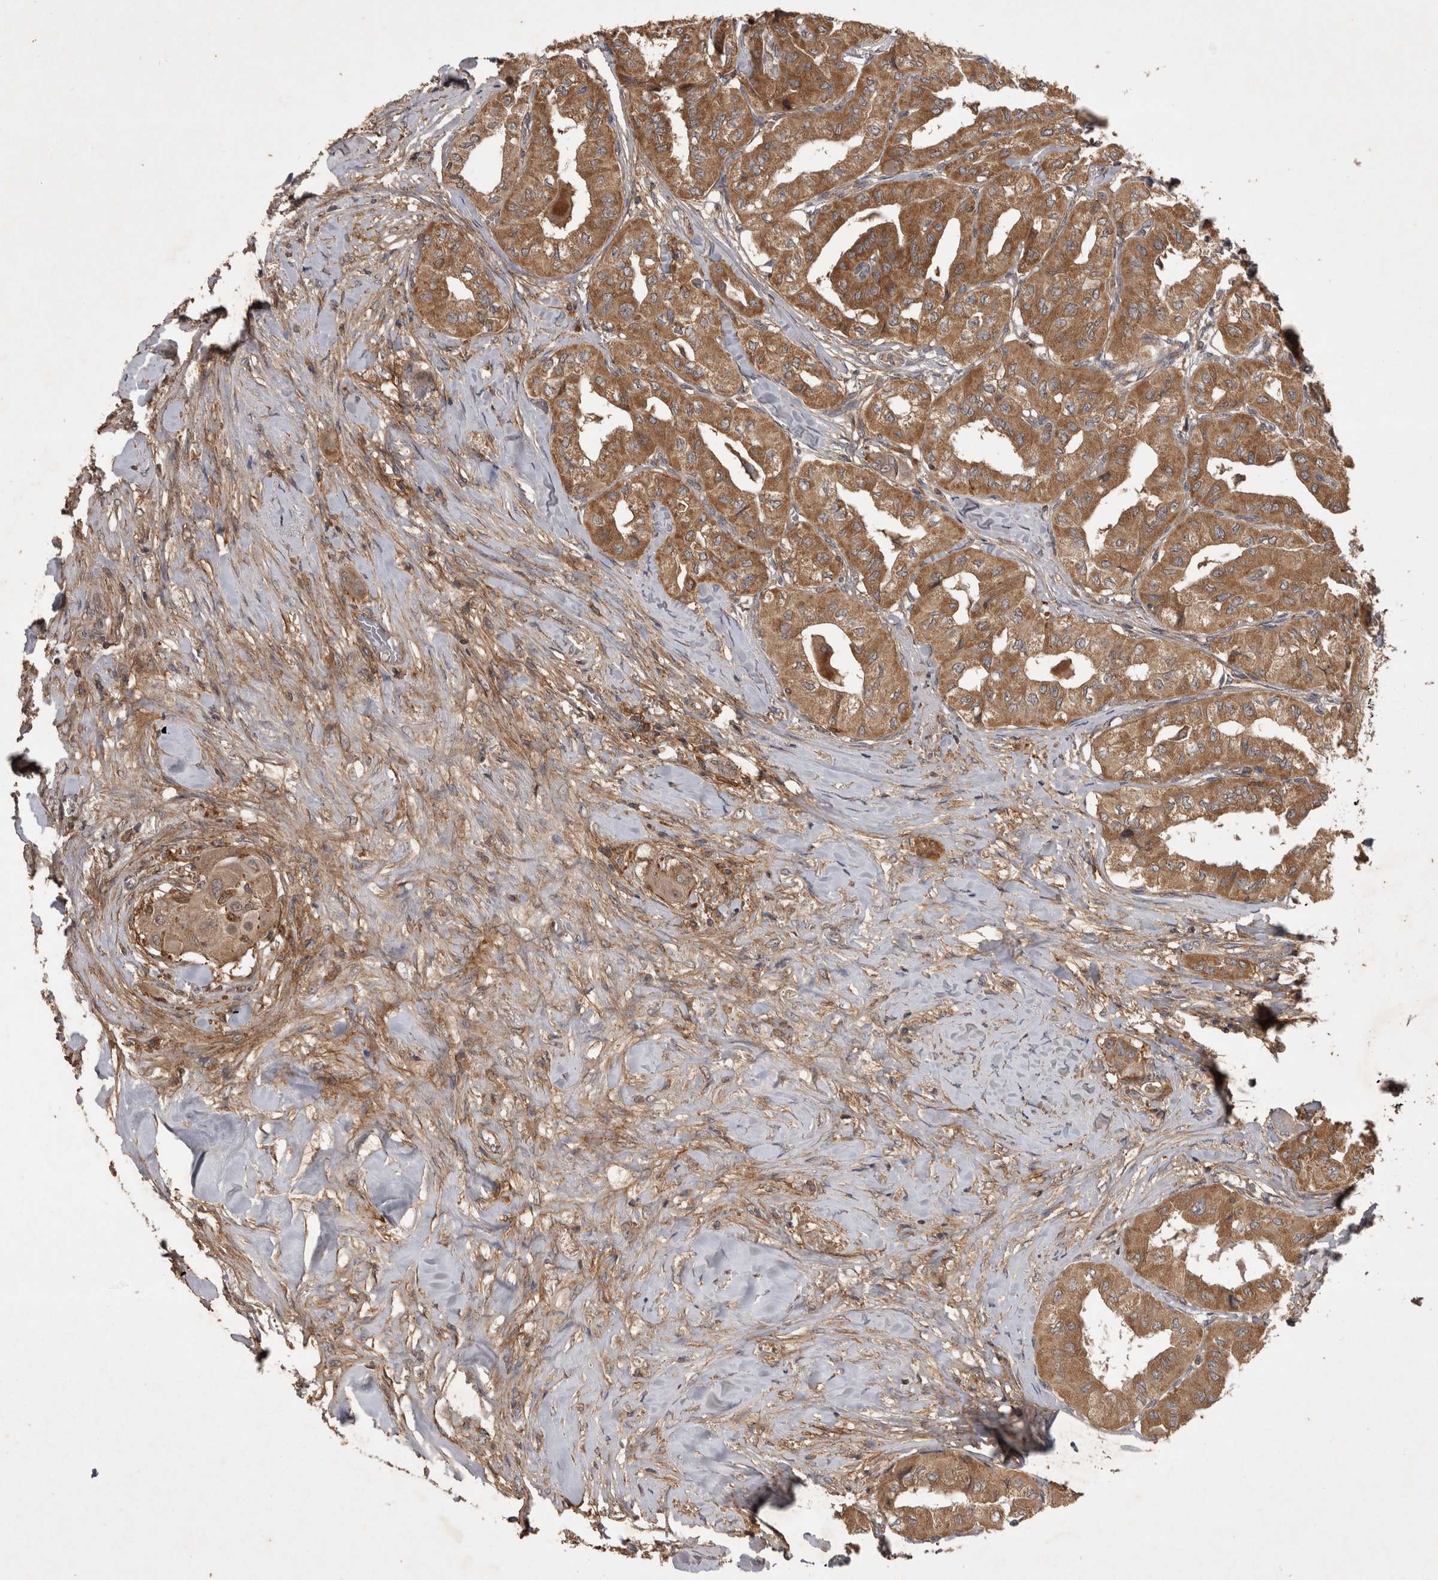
{"staining": {"intensity": "moderate", "quantity": ">75%", "location": "cytoplasmic/membranous"}, "tissue": "thyroid cancer", "cell_type": "Tumor cells", "image_type": "cancer", "snomed": [{"axis": "morphology", "description": "Papillary adenocarcinoma, NOS"}, {"axis": "topography", "description": "Thyroid gland"}], "caption": "A high-resolution image shows immunohistochemistry staining of papillary adenocarcinoma (thyroid), which reveals moderate cytoplasmic/membranous positivity in about >75% of tumor cells.", "gene": "TRMT61B", "patient": {"sex": "female", "age": 59}}